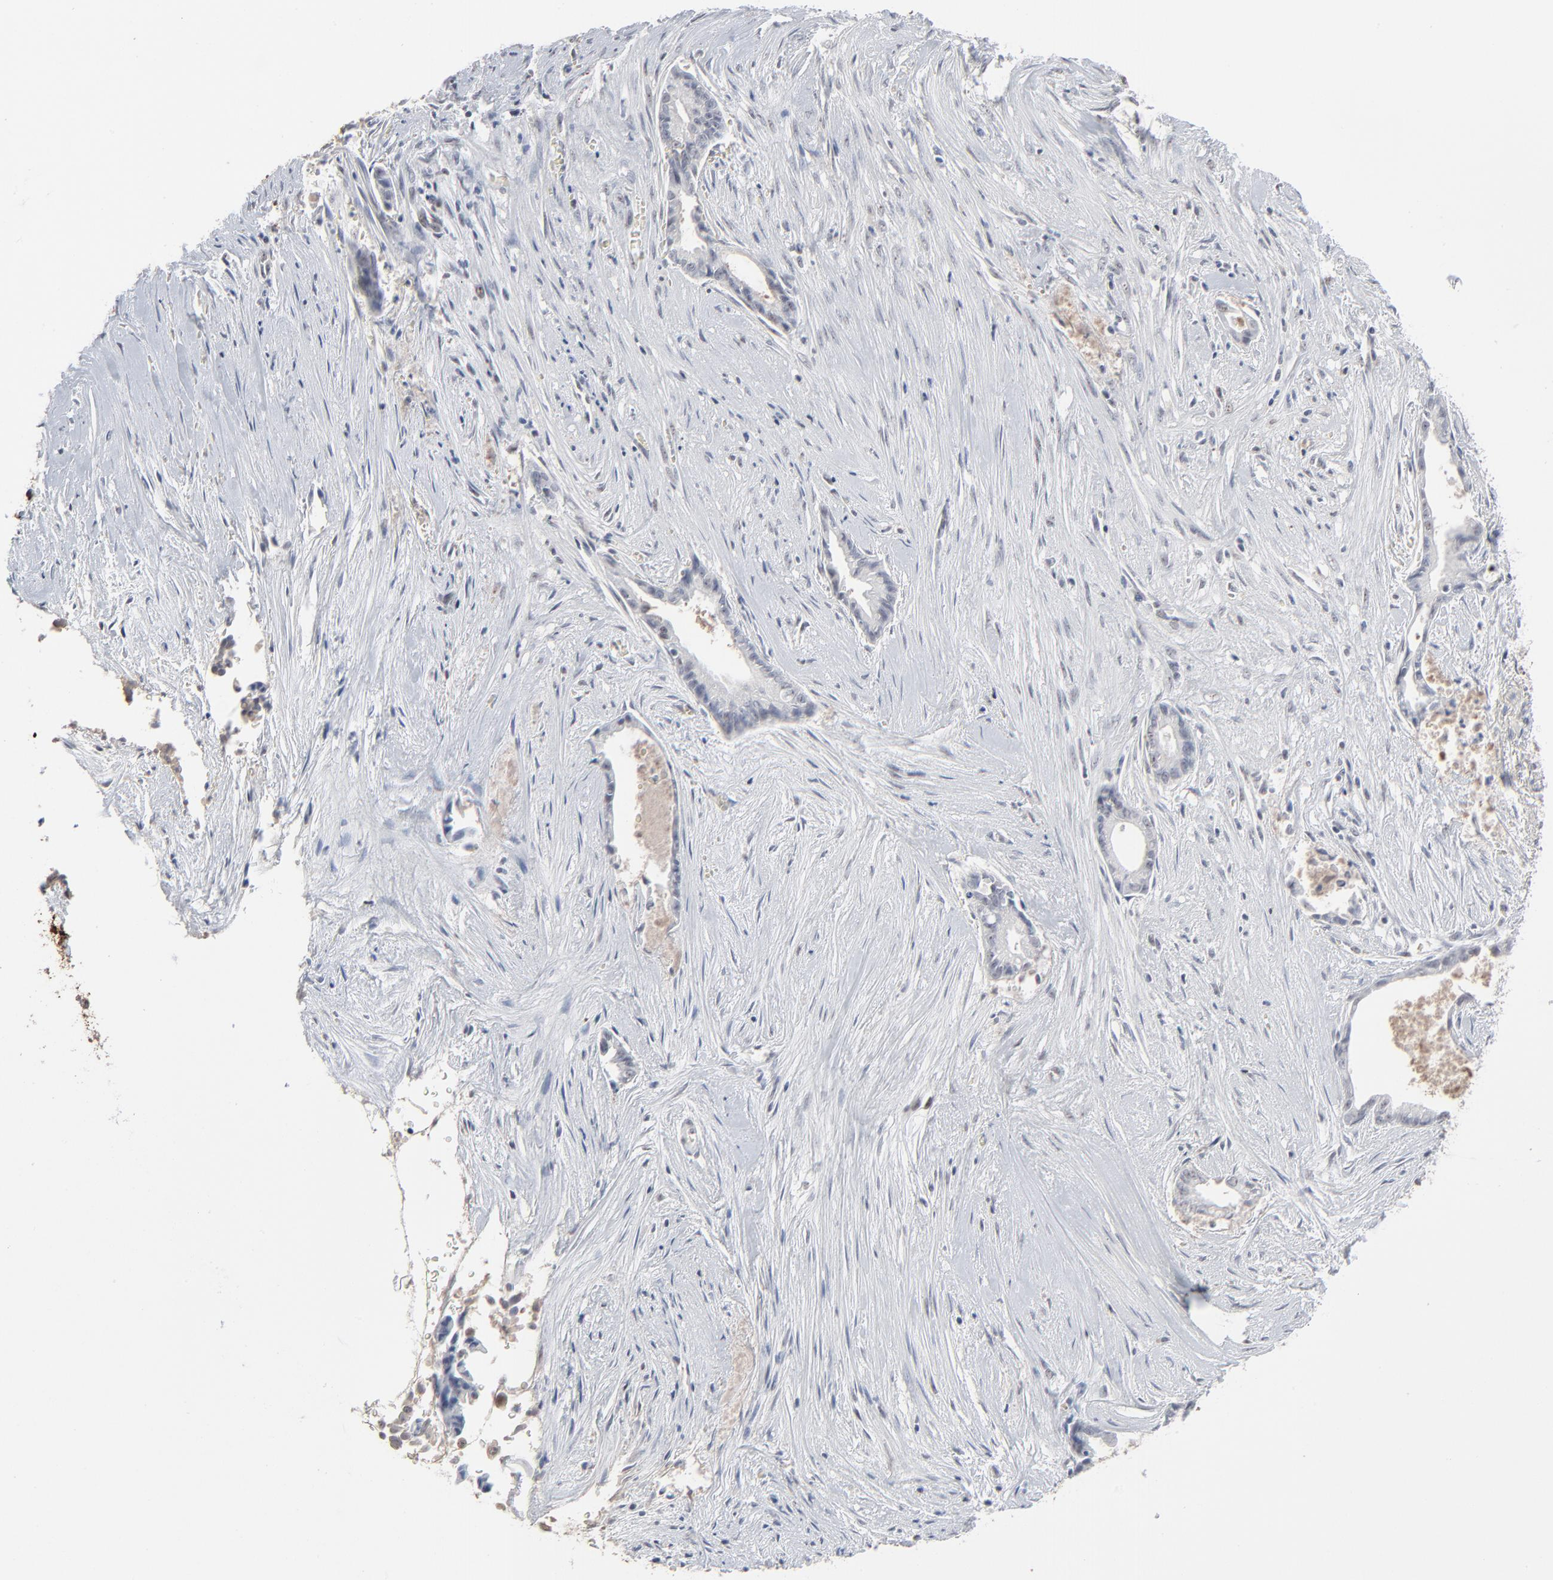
{"staining": {"intensity": "negative", "quantity": "none", "location": "none"}, "tissue": "liver cancer", "cell_type": "Tumor cells", "image_type": "cancer", "snomed": [{"axis": "morphology", "description": "Cholangiocarcinoma"}, {"axis": "topography", "description": "Liver"}], "caption": "This is an IHC image of liver cancer (cholangiocarcinoma). There is no positivity in tumor cells.", "gene": "MPHOSPH6", "patient": {"sex": "female", "age": 55}}